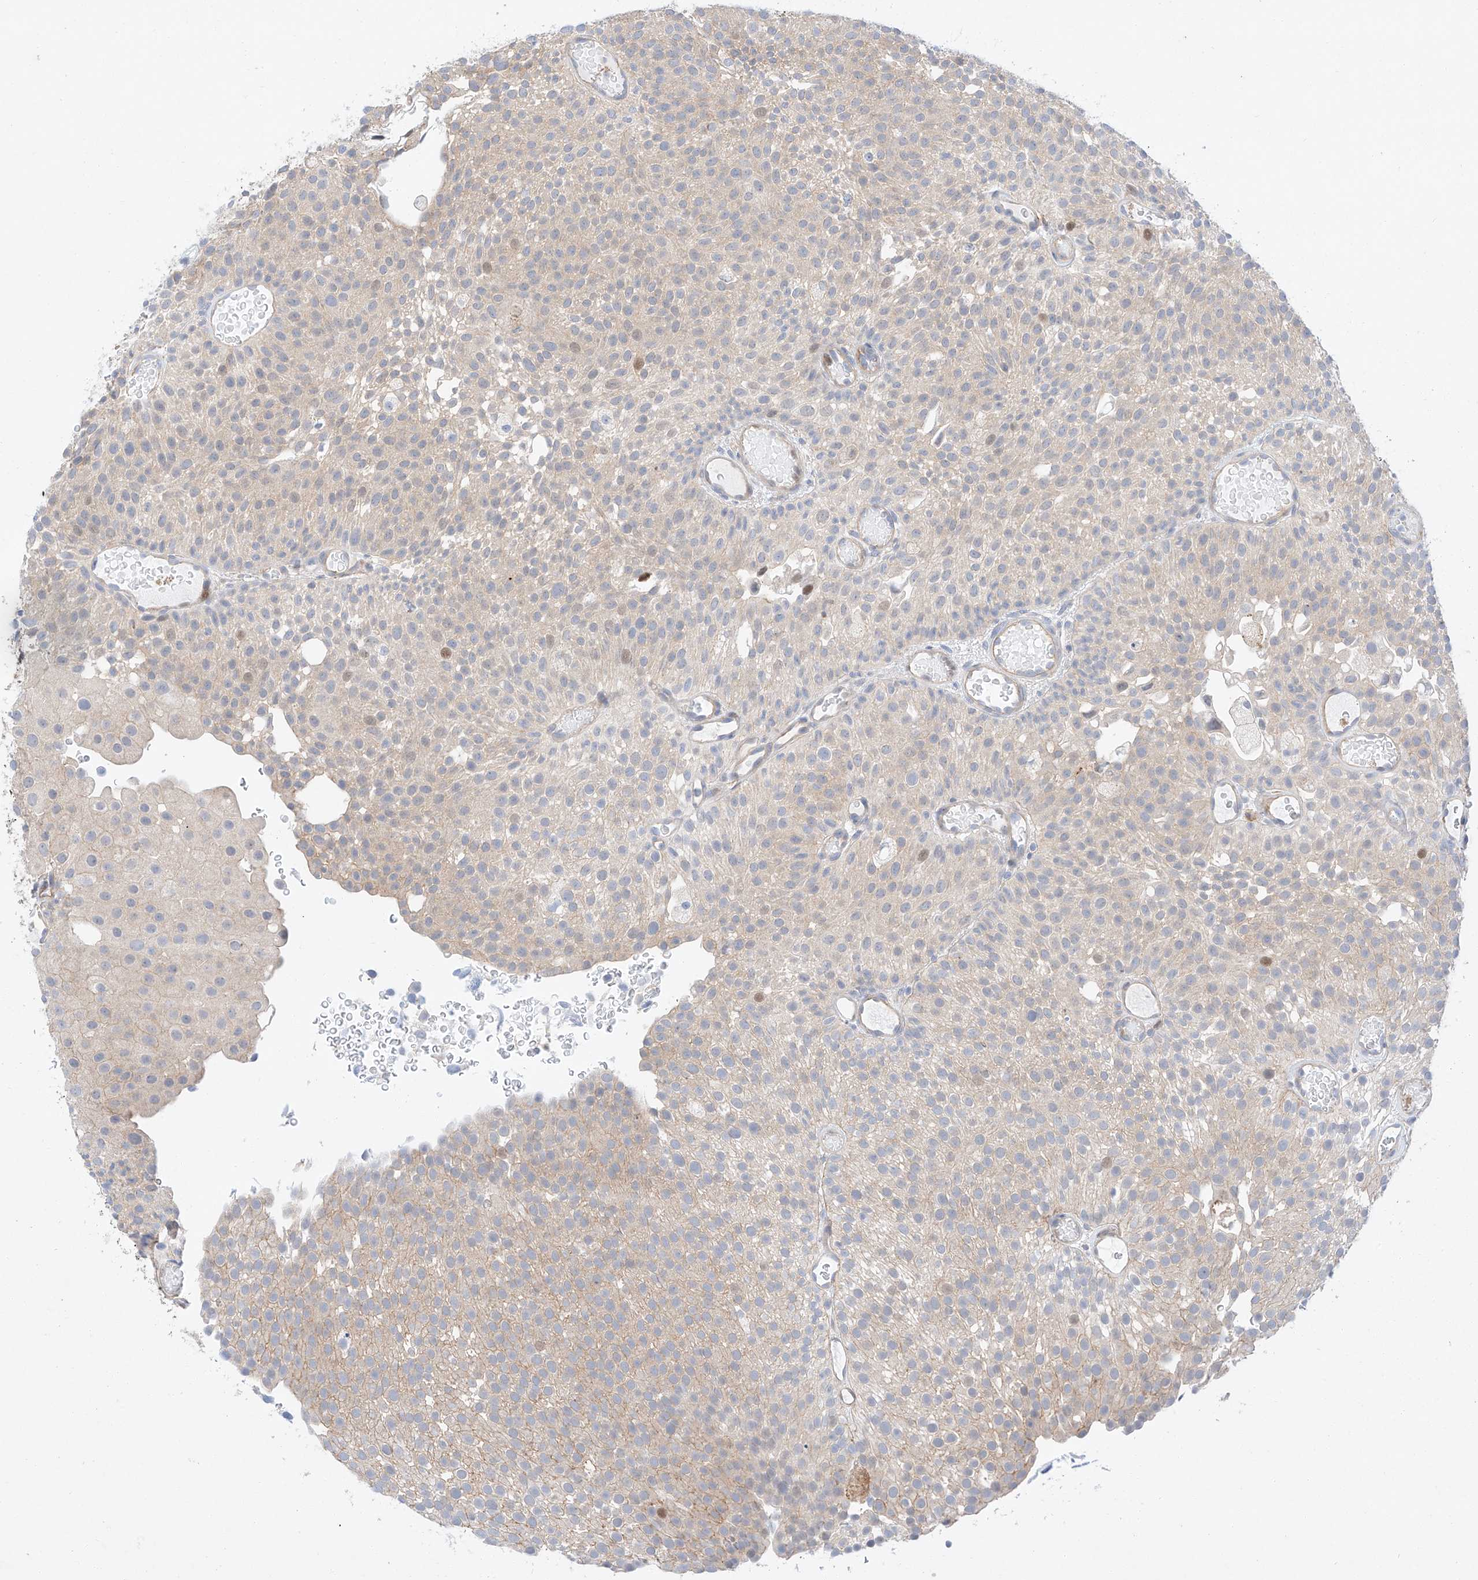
{"staining": {"intensity": "weak", "quantity": "<25%", "location": "nuclear"}, "tissue": "urothelial cancer", "cell_type": "Tumor cells", "image_type": "cancer", "snomed": [{"axis": "morphology", "description": "Urothelial carcinoma, Low grade"}, {"axis": "topography", "description": "Urinary bladder"}], "caption": "Urothelial carcinoma (low-grade) was stained to show a protein in brown. There is no significant positivity in tumor cells.", "gene": "HDAC9", "patient": {"sex": "male", "age": 78}}